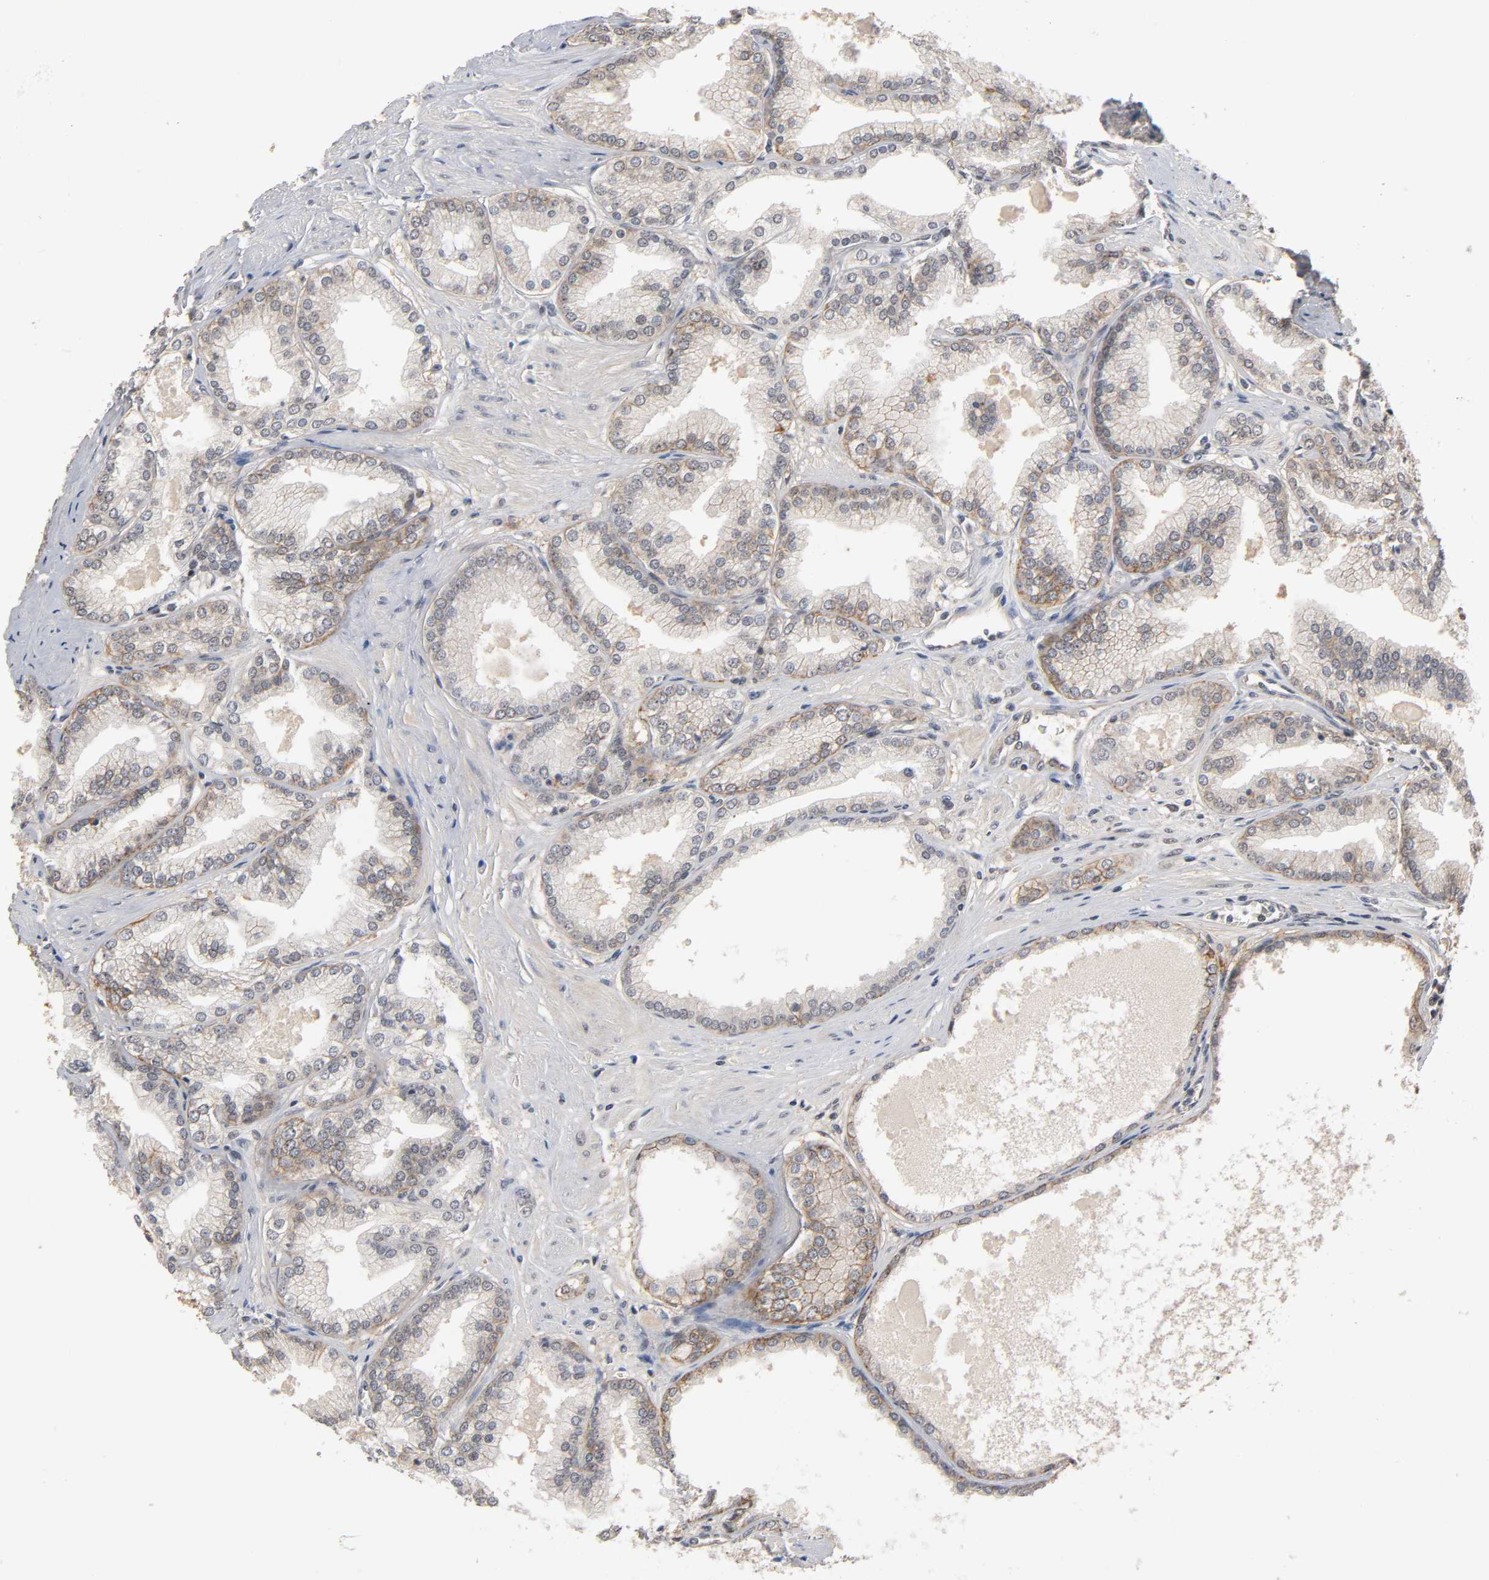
{"staining": {"intensity": "moderate", "quantity": "25%-75%", "location": "cytoplasmic/membranous"}, "tissue": "prostate cancer", "cell_type": "Tumor cells", "image_type": "cancer", "snomed": [{"axis": "morphology", "description": "Adenocarcinoma, High grade"}, {"axis": "topography", "description": "Prostate"}], "caption": "Immunohistochemistry image of prostate cancer (adenocarcinoma (high-grade)) stained for a protein (brown), which reveals medium levels of moderate cytoplasmic/membranous expression in approximately 25%-75% of tumor cells.", "gene": "HTR1E", "patient": {"sex": "male", "age": 61}}